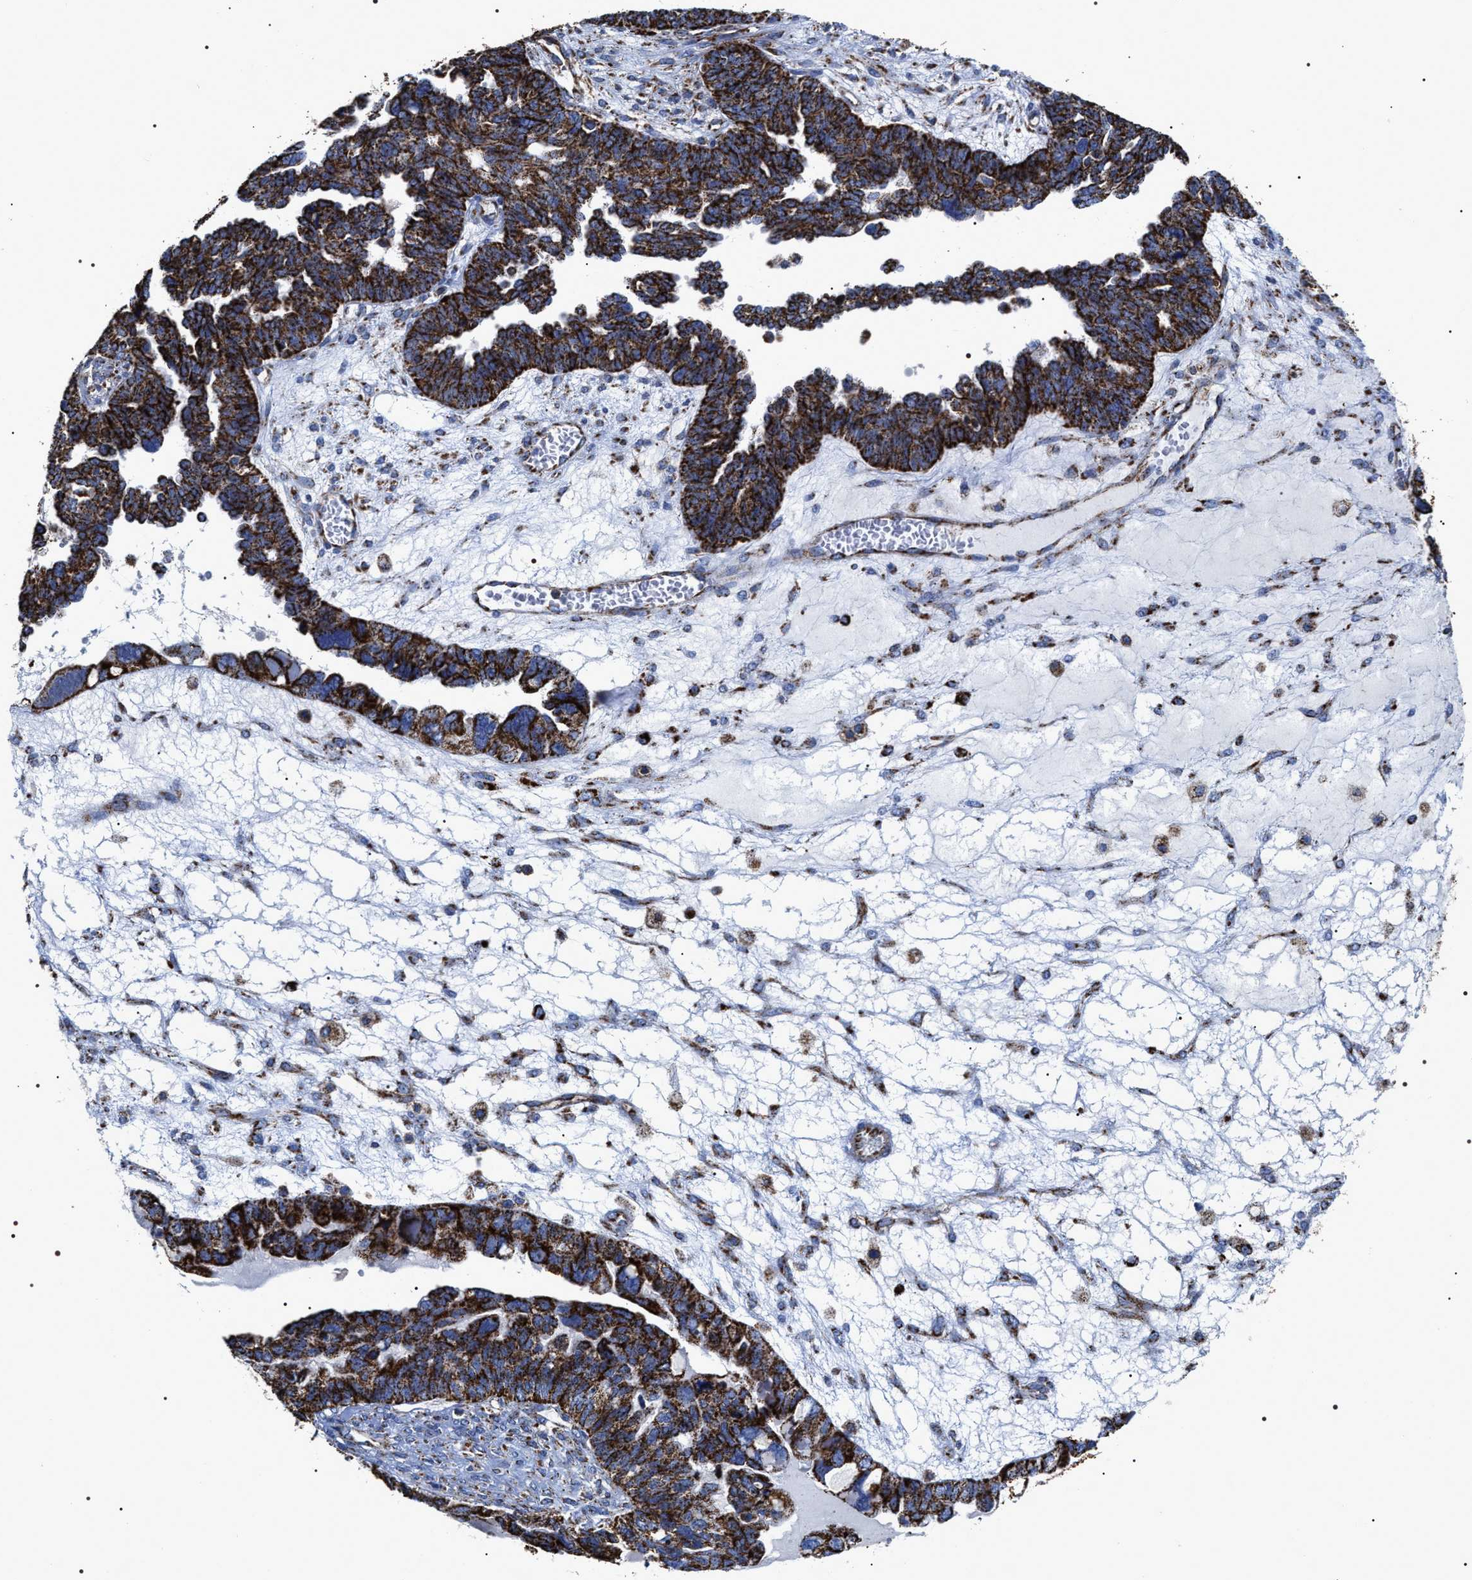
{"staining": {"intensity": "strong", "quantity": ">75%", "location": "cytoplasmic/membranous"}, "tissue": "ovarian cancer", "cell_type": "Tumor cells", "image_type": "cancer", "snomed": [{"axis": "morphology", "description": "Cystadenocarcinoma, serous, NOS"}, {"axis": "topography", "description": "Ovary"}], "caption": "Human ovarian cancer stained with a protein marker demonstrates strong staining in tumor cells.", "gene": "COG5", "patient": {"sex": "female", "age": 79}}